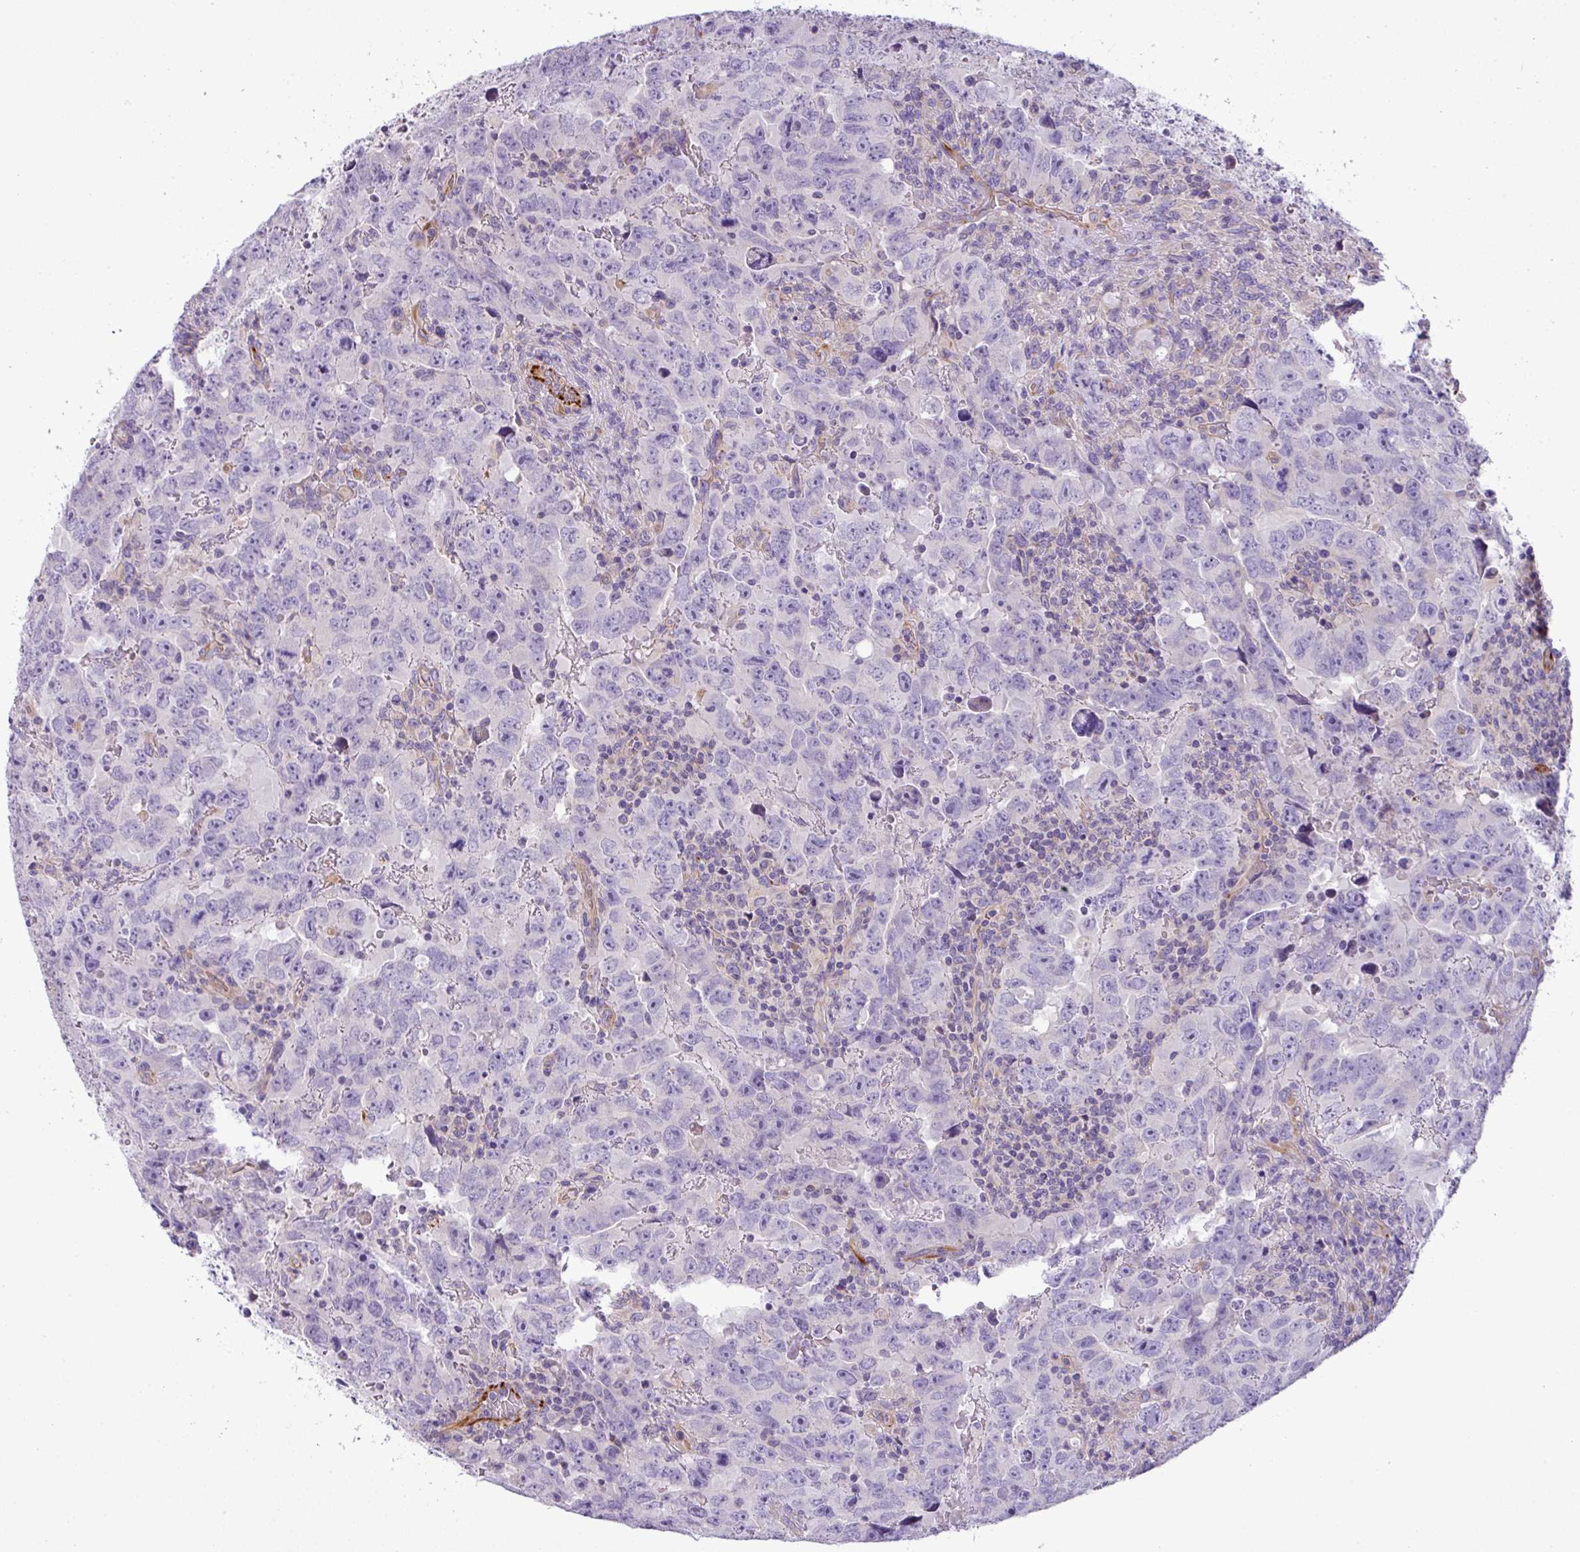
{"staining": {"intensity": "negative", "quantity": "none", "location": "none"}, "tissue": "testis cancer", "cell_type": "Tumor cells", "image_type": "cancer", "snomed": [{"axis": "morphology", "description": "Carcinoma, Embryonal, NOS"}, {"axis": "topography", "description": "Testis"}], "caption": "Testis cancer (embryonal carcinoma) stained for a protein using immunohistochemistry exhibits no expression tumor cells.", "gene": "ENSG00000273748", "patient": {"sex": "male", "age": 24}}